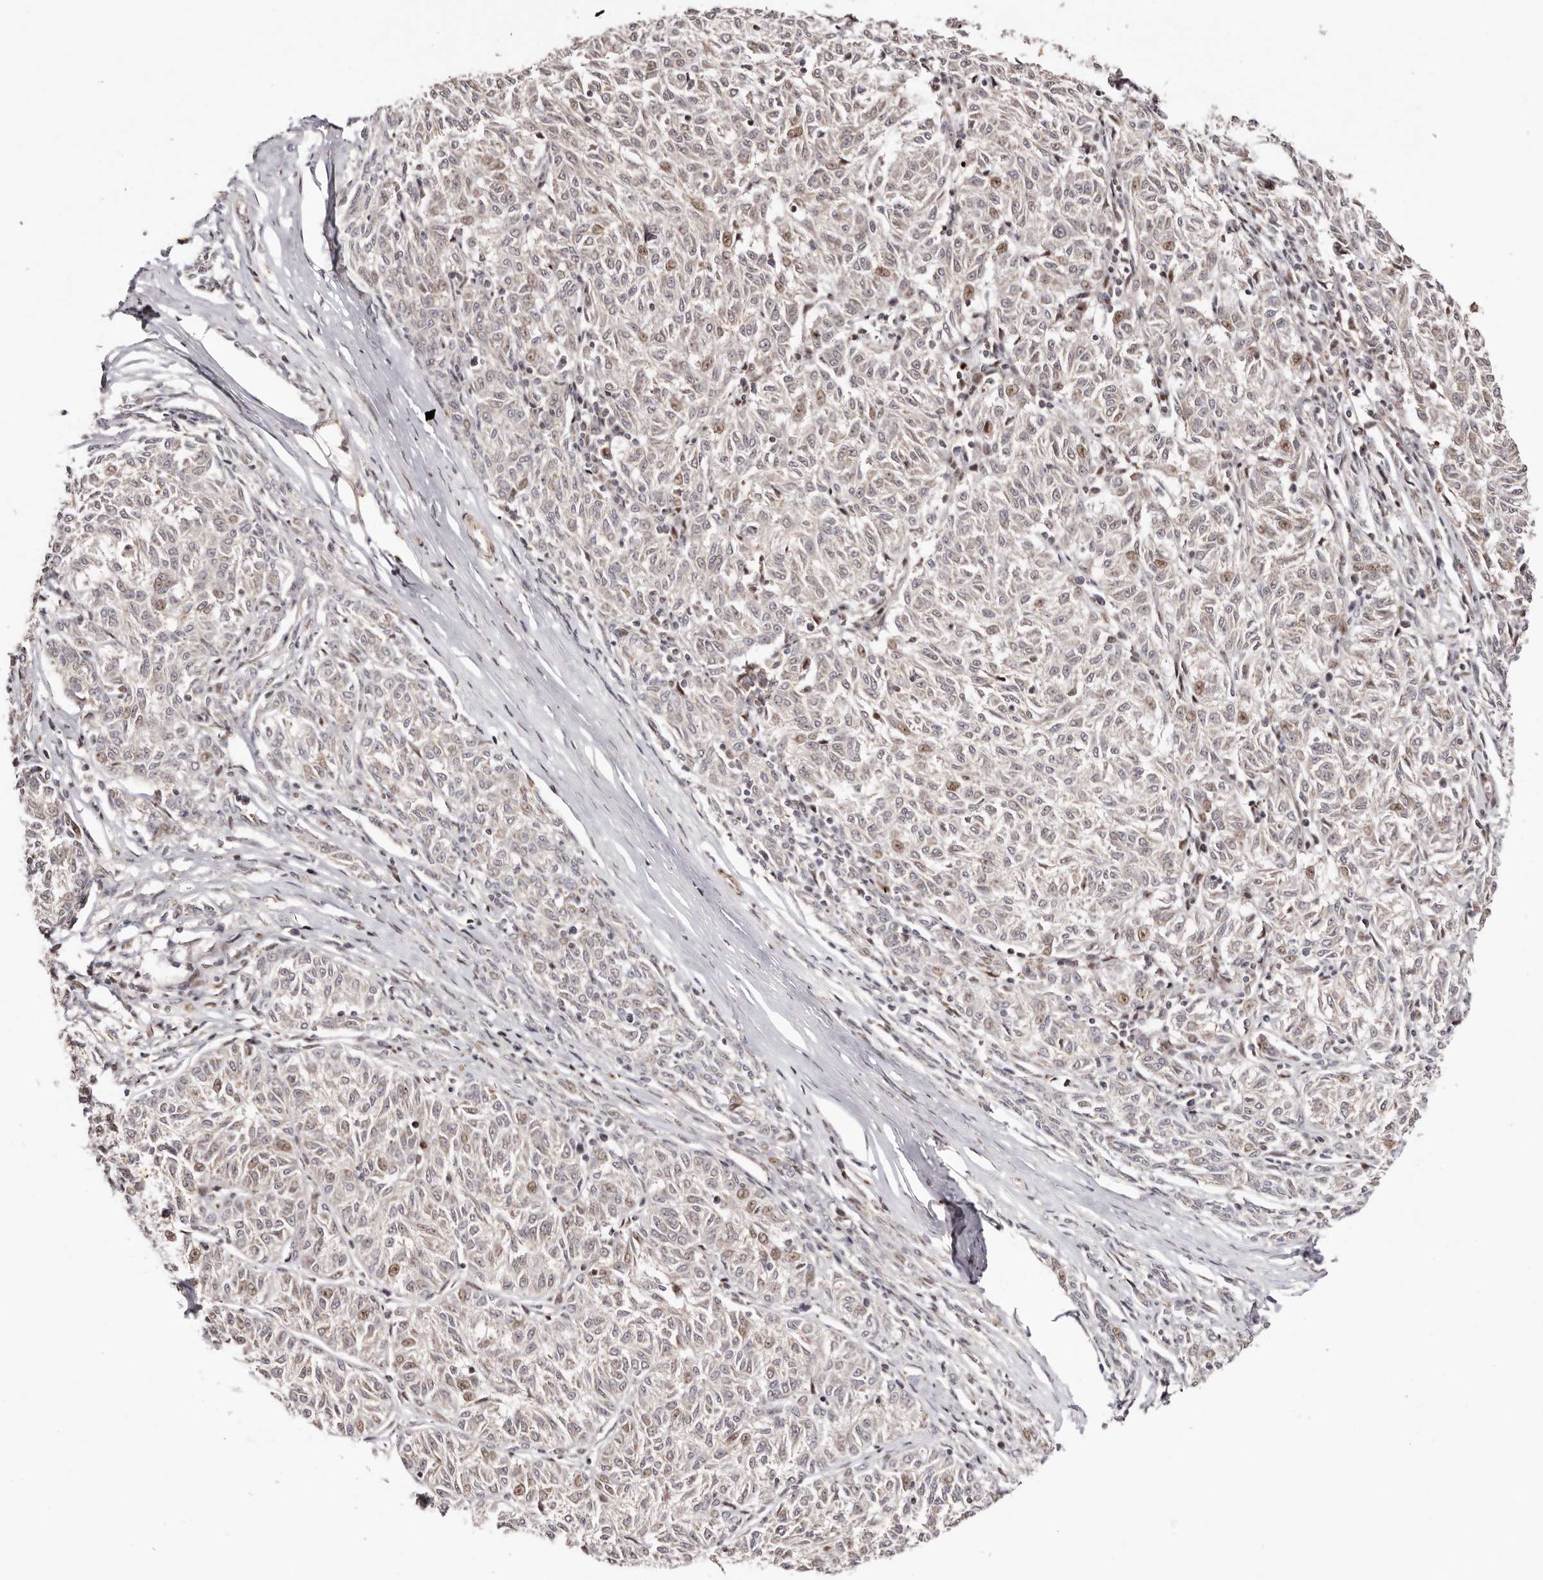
{"staining": {"intensity": "moderate", "quantity": "<25%", "location": "nuclear"}, "tissue": "melanoma", "cell_type": "Tumor cells", "image_type": "cancer", "snomed": [{"axis": "morphology", "description": "Malignant melanoma, NOS"}, {"axis": "topography", "description": "Skin"}], "caption": "Immunohistochemistry (IHC) of human melanoma displays low levels of moderate nuclear positivity in approximately <25% of tumor cells.", "gene": "HIVEP3", "patient": {"sex": "female", "age": 72}}